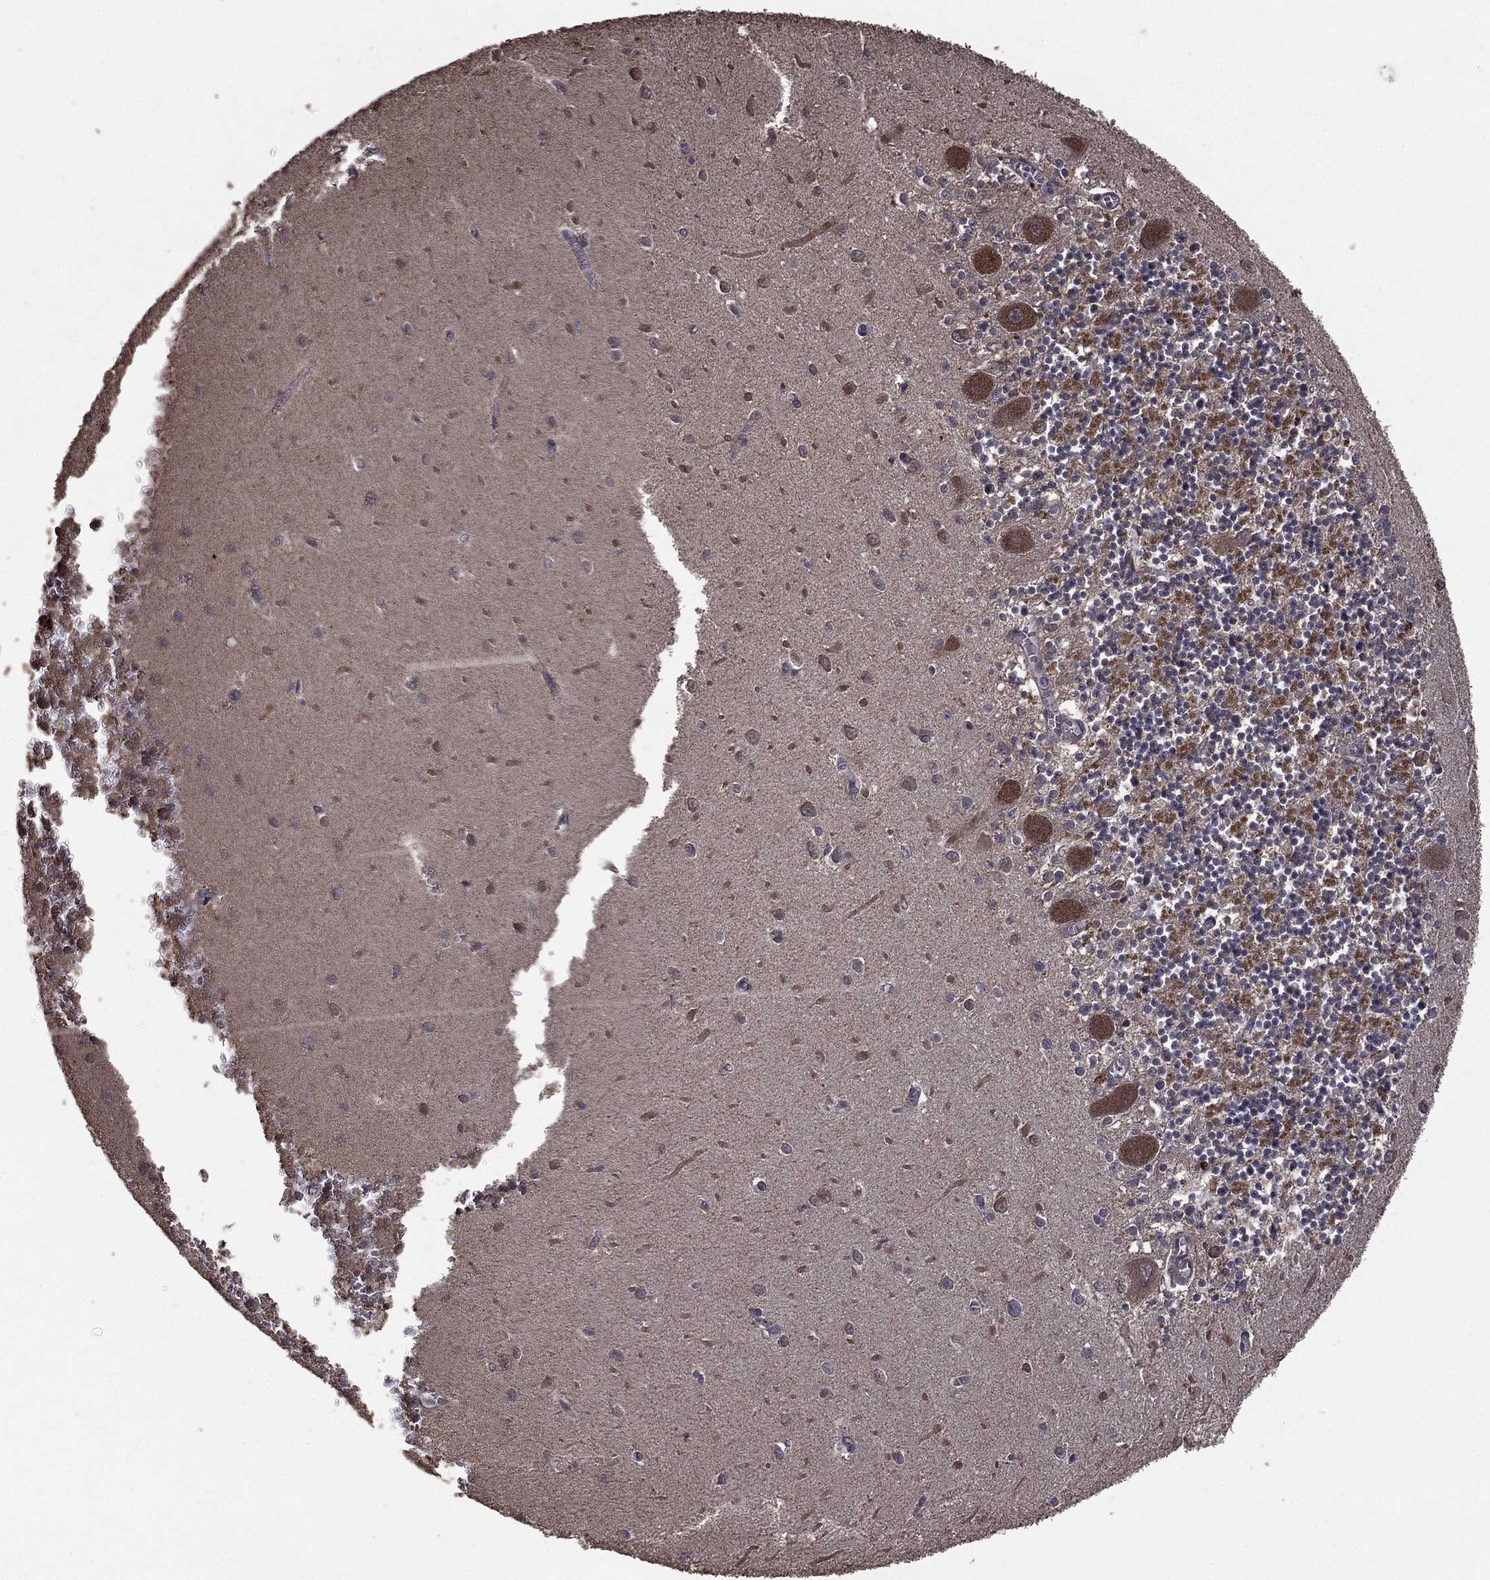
{"staining": {"intensity": "negative", "quantity": "none", "location": "none"}, "tissue": "cerebellum", "cell_type": "Cells in granular layer", "image_type": "normal", "snomed": [{"axis": "morphology", "description": "Normal tissue, NOS"}, {"axis": "topography", "description": "Cerebellum"}], "caption": "Normal cerebellum was stained to show a protein in brown. There is no significant positivity in cells in granular layer. (Stains: DAB (3,3'-diaminobenzidine) immunohistochemistry with hematoxylin counter stain, Microscopy: brightfield microscopy at high magnification).", "gene": "BIRC6", "patient": {"sex": "female", "age": 64}}